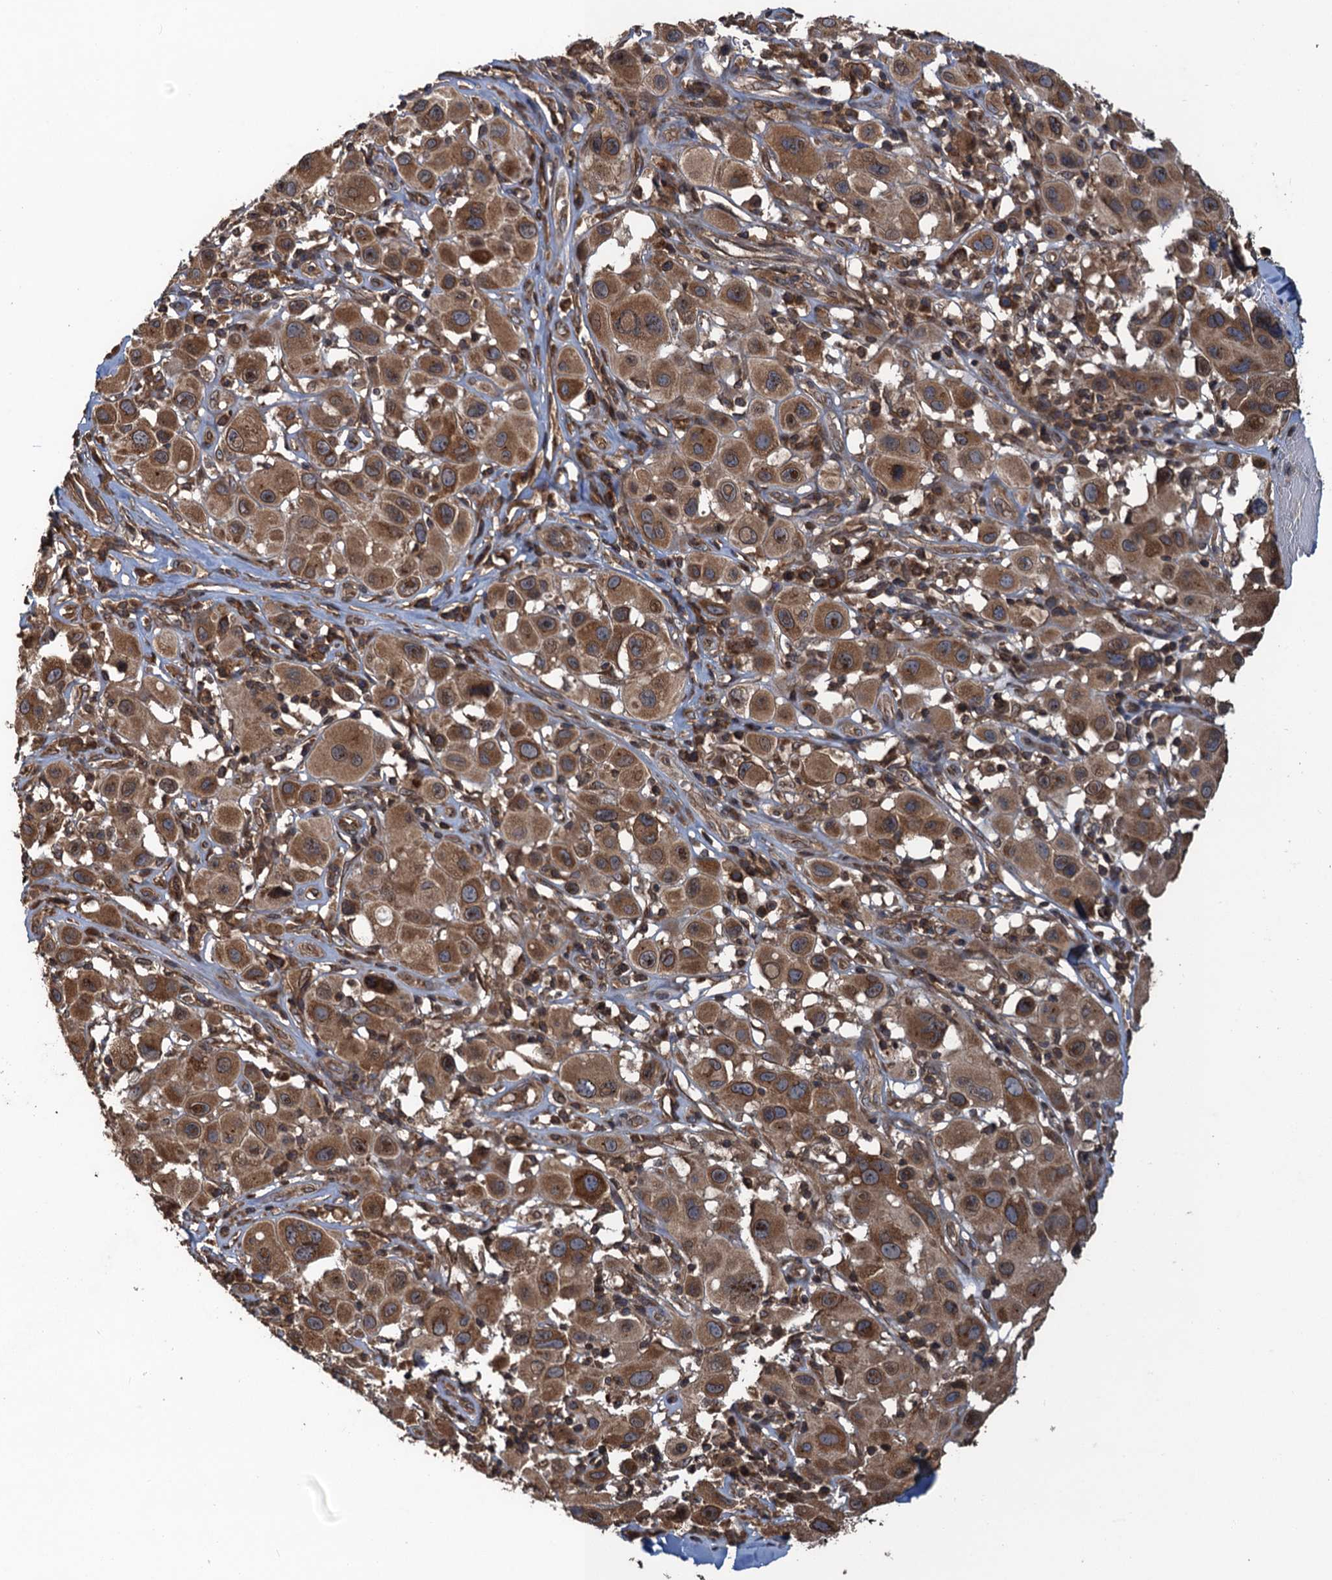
{"staining": {"intensity": "moderate", "quantity": ">75%", "location": "cytoplasmic/membranous,nuclear"}, "tissue": "melanoma", "cell_type": "Tumor cells", "image_type": "cancer", "snomed": [{"axis": "morphology", "description": "Malignant melanoma, Metastatic site"}, {"axis": "topography", "description": "Skin"}], "caption": "Human malignant melanoma (metastatic site) stained with a brown dye exhibits moderate cytoplasmic/membranous and nuclear positive staining in approximately >75% of tumor cells.", "gene": "GLE1", "patient": {"sex": "male", "age": 41}}